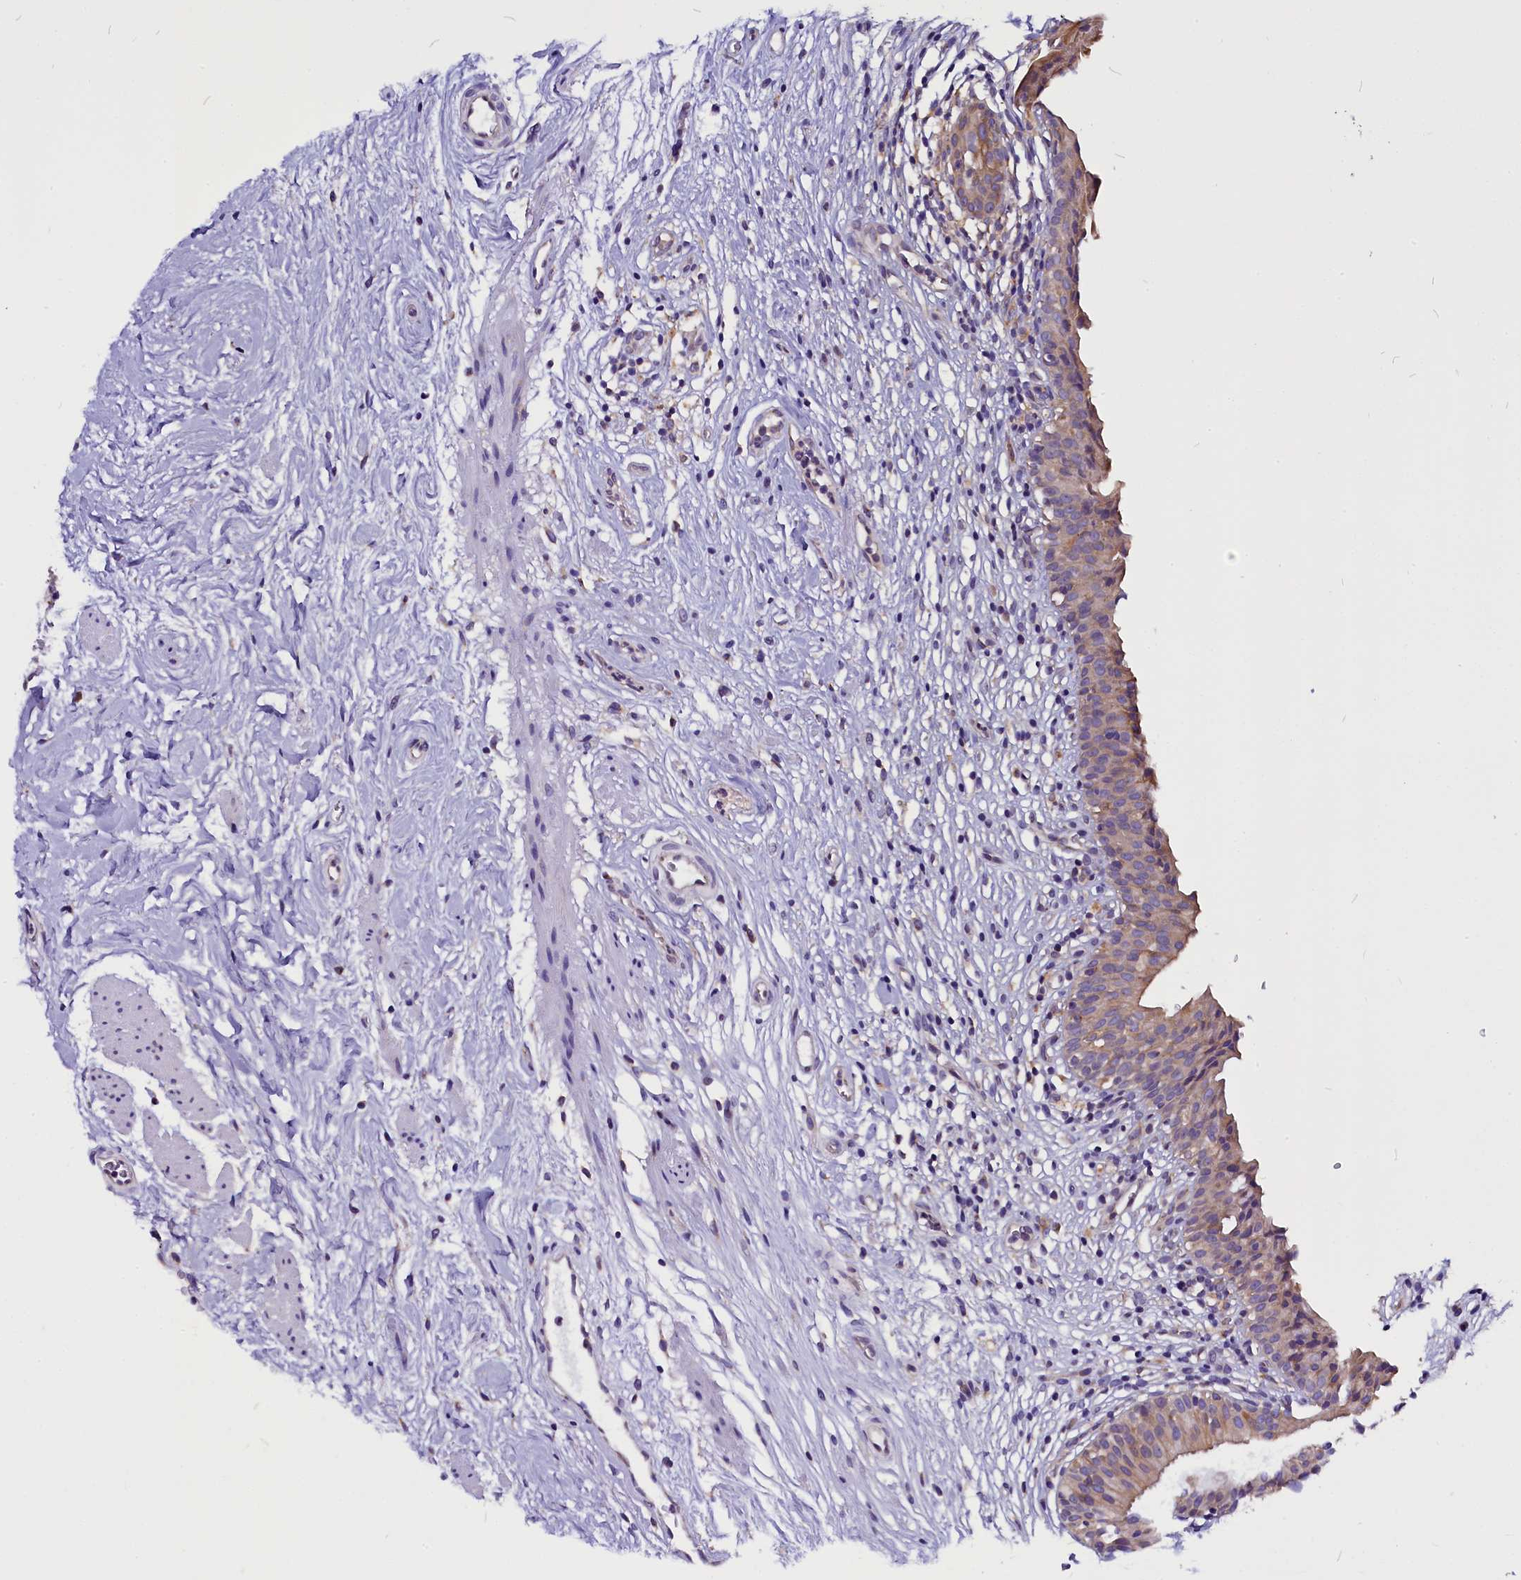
{"staining": {"intensity": "weak", "quantity": "<25%", "location": "cytoplasmic/membranous"}, "tissue": "urinary bladder", "cell_type": "Urothelial cells", "image_type": "normal", "snomed": [{"axis": "morphology", "description": "Normal tissue, NOS"}, {"axis": "morphology", "description": "Inflammation, NOS"}, {"axis": "topography", "description": "Urinary bladder"}], "caption": "Human urinary bladder stained for a protein using immunohistochemistry (IHC) displays no positivity in urothelial cells.", "gene": "CEP170", "patient": {"sex": "male", "age": 63}}